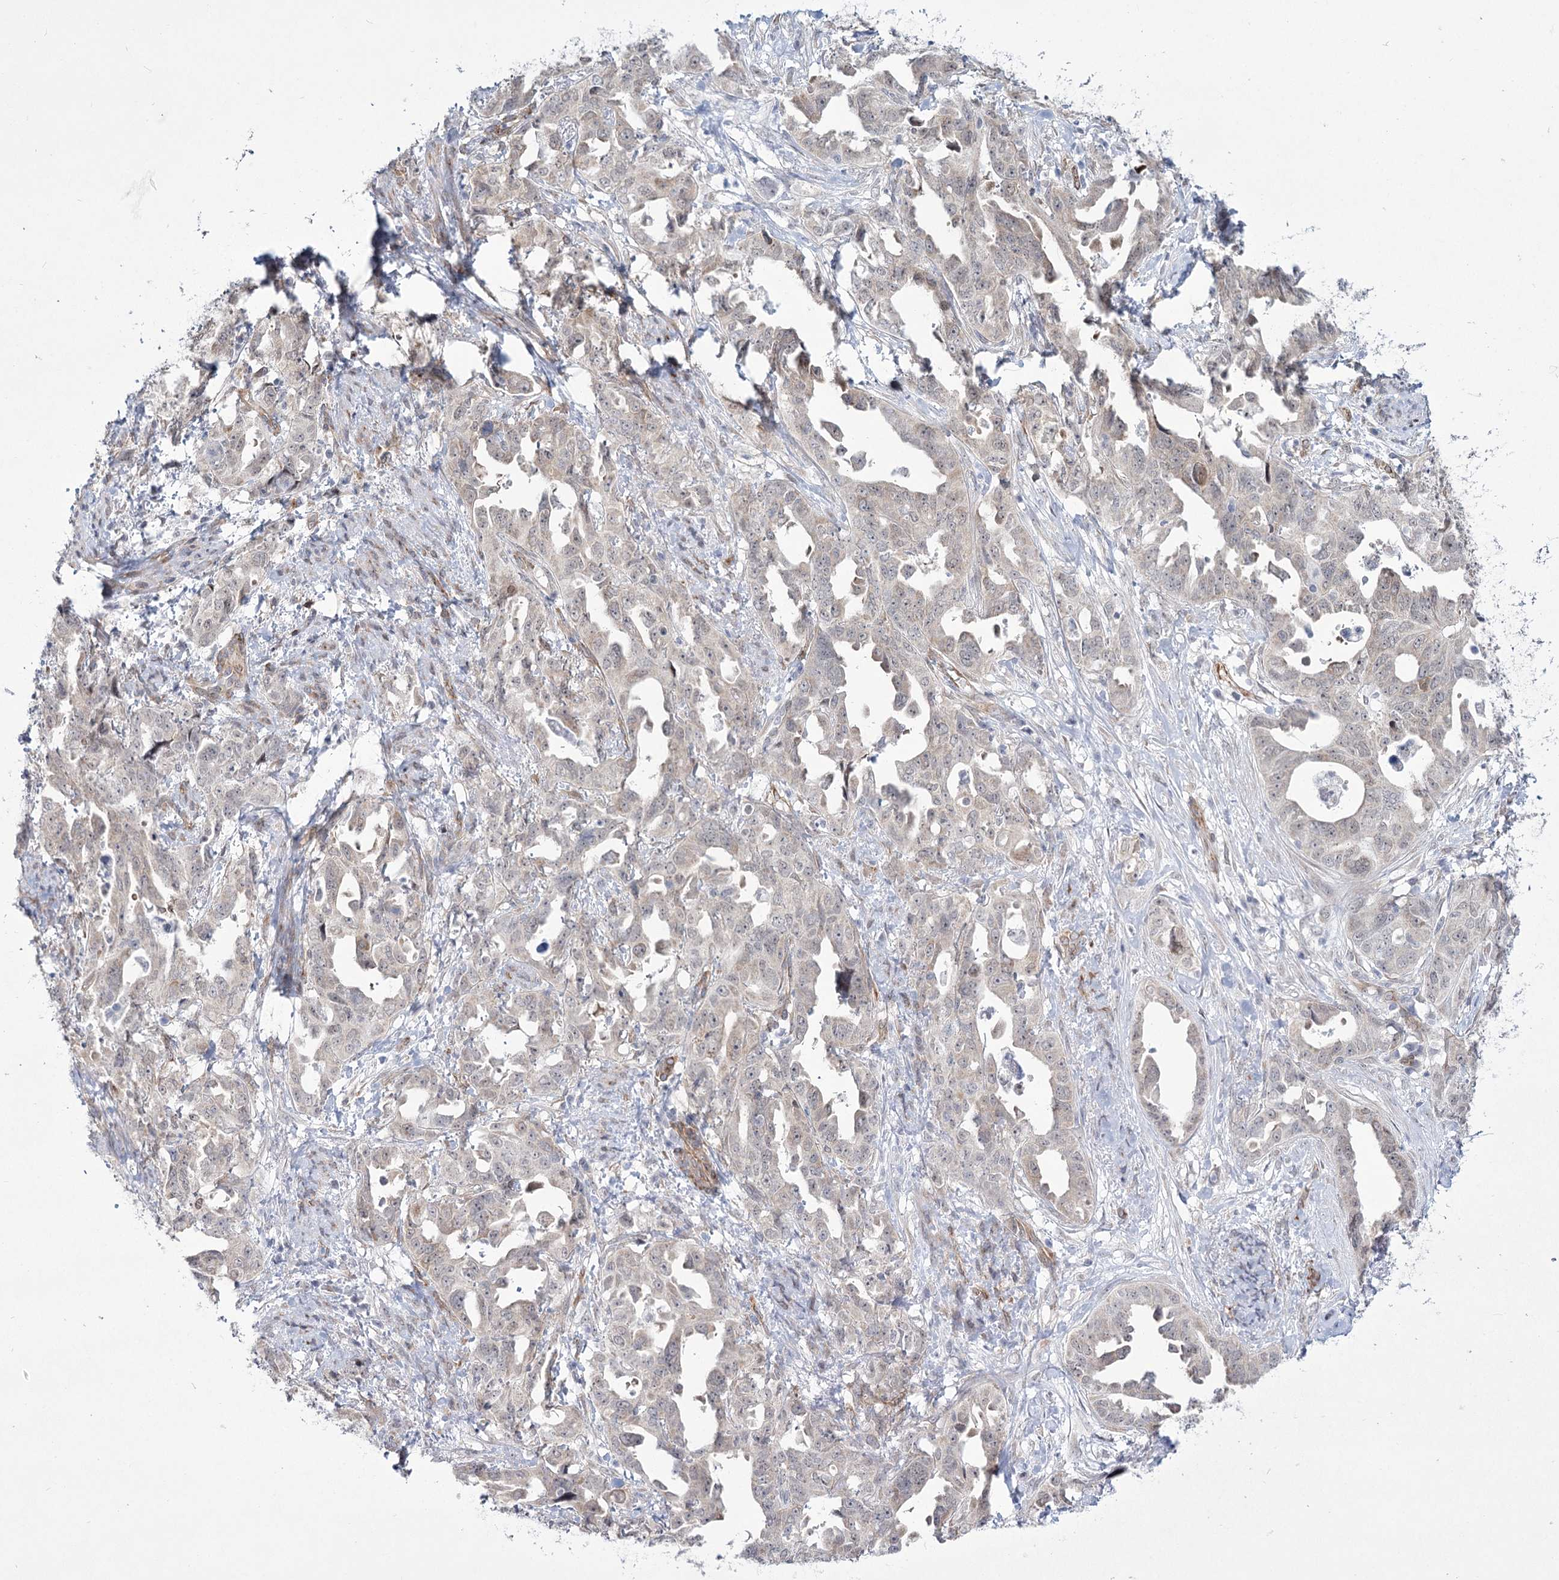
{"staining": {"intensity": "weak", "quantity": "<25%", "location": "nuclear"}, "tissue": "endometrial cancer", "cell_type": "Tumor cells", "image_type": "cancer", "snomed": [{"axis": "morphology", "description": "Adenocarcinoma, NOS"}, {"axis": "topography", "description": "Endometrium"}], "caption": "Tumor cells show no significant protein positivity in endometrial cancer. The staining was performed using DAB (3,3'-diaminobenzidine) to visualize the protein expression in brown, while the nuclei were stained in blue with hematoxylin (Magnification: 20x).", "gene": "YBX3", "patient": {"sex": "female", "age": 65}}